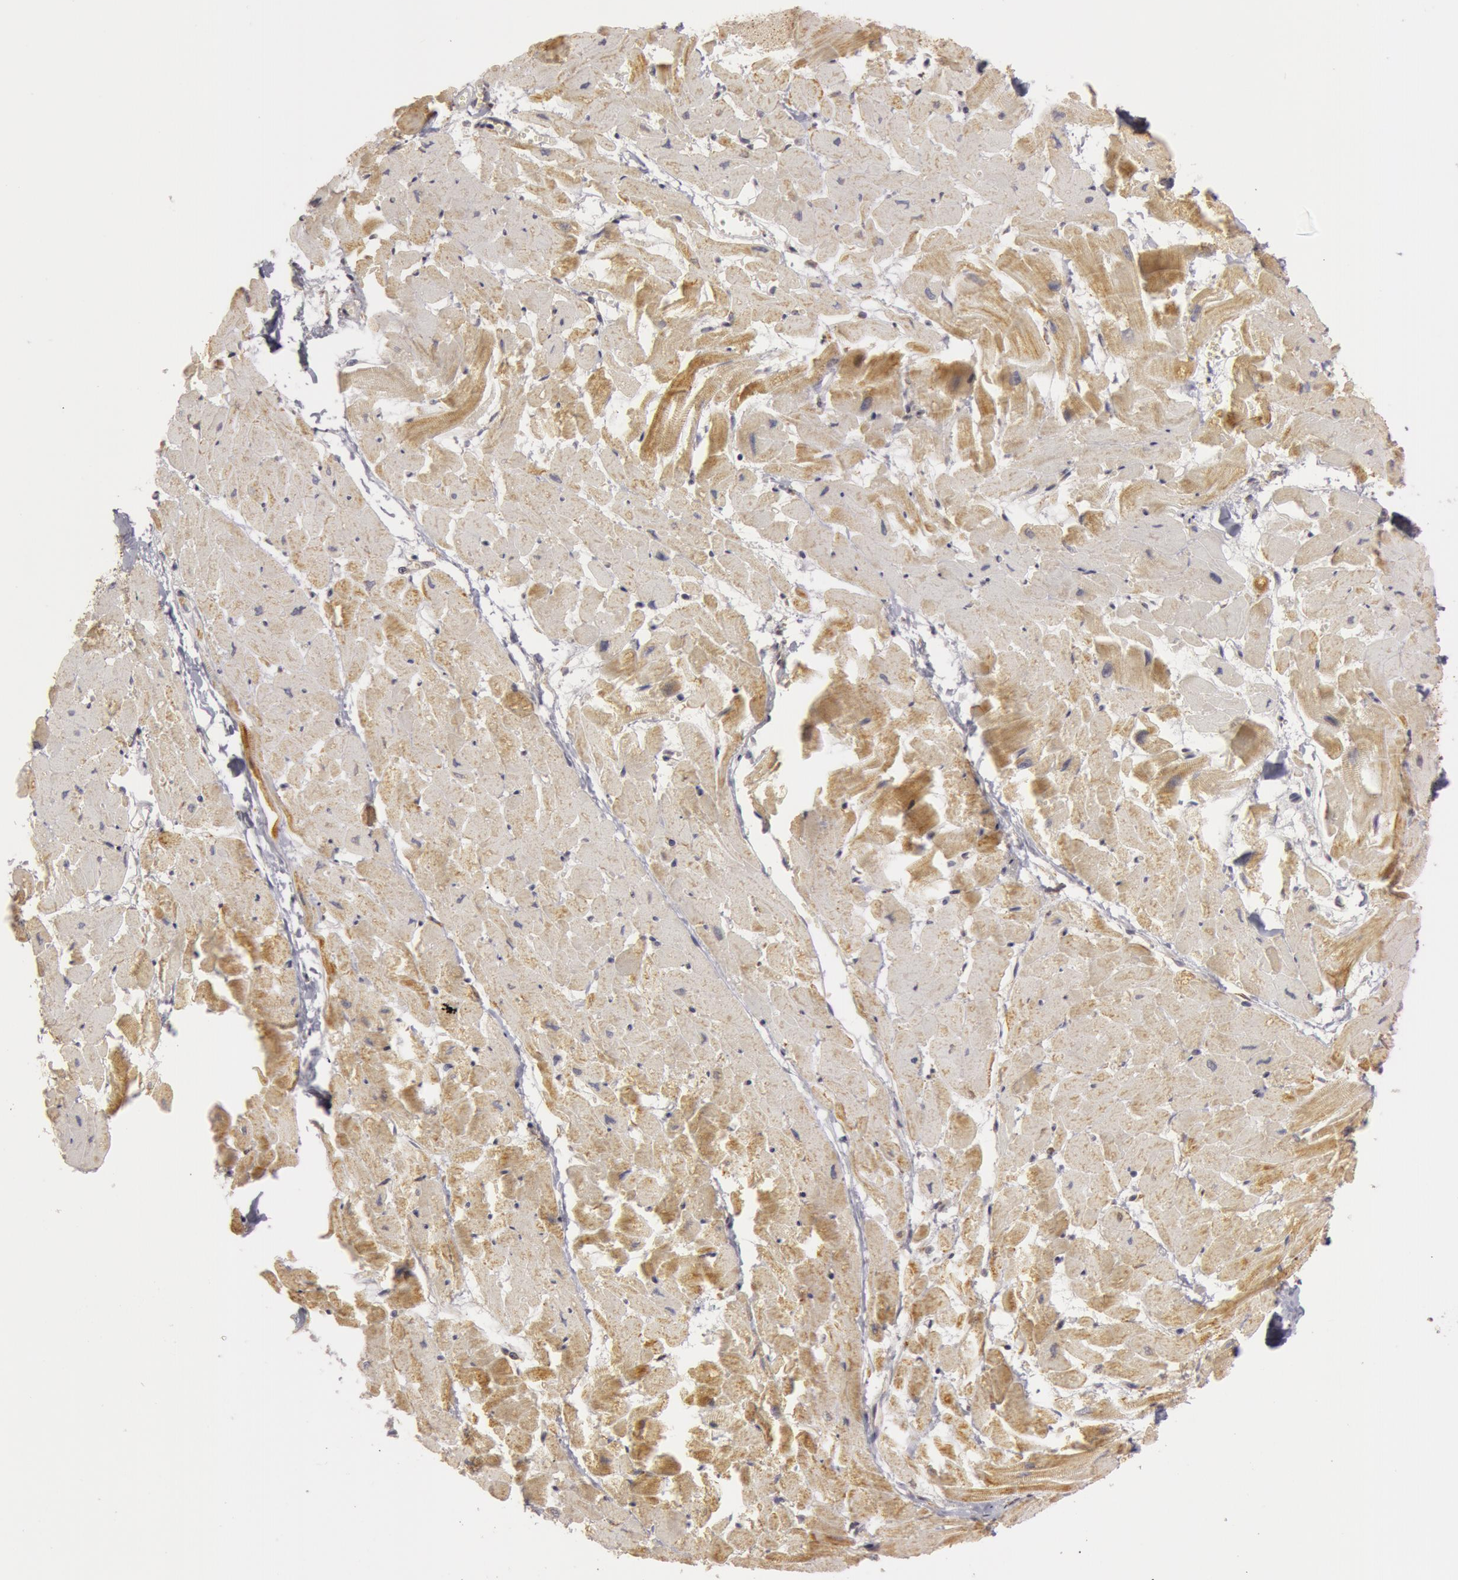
{"staining": {"intensity": "negative", "quantity": "none", "location": "none"}, "tissue": "heart muscle", "cell_type": "Cardiomyocytes", "image_type": "normal", "snomed": [{"axis": "morphology", "description": "Normal tissue, NOS"}, {"axis": "topography", "description": "Heart"}], "caption": "This is an IHC photomicrograph of benign human heart muscle. There is no positivity in cardiomyocytes.", "gene": "C7", "patient": {"sex": "female", "age": 19}}